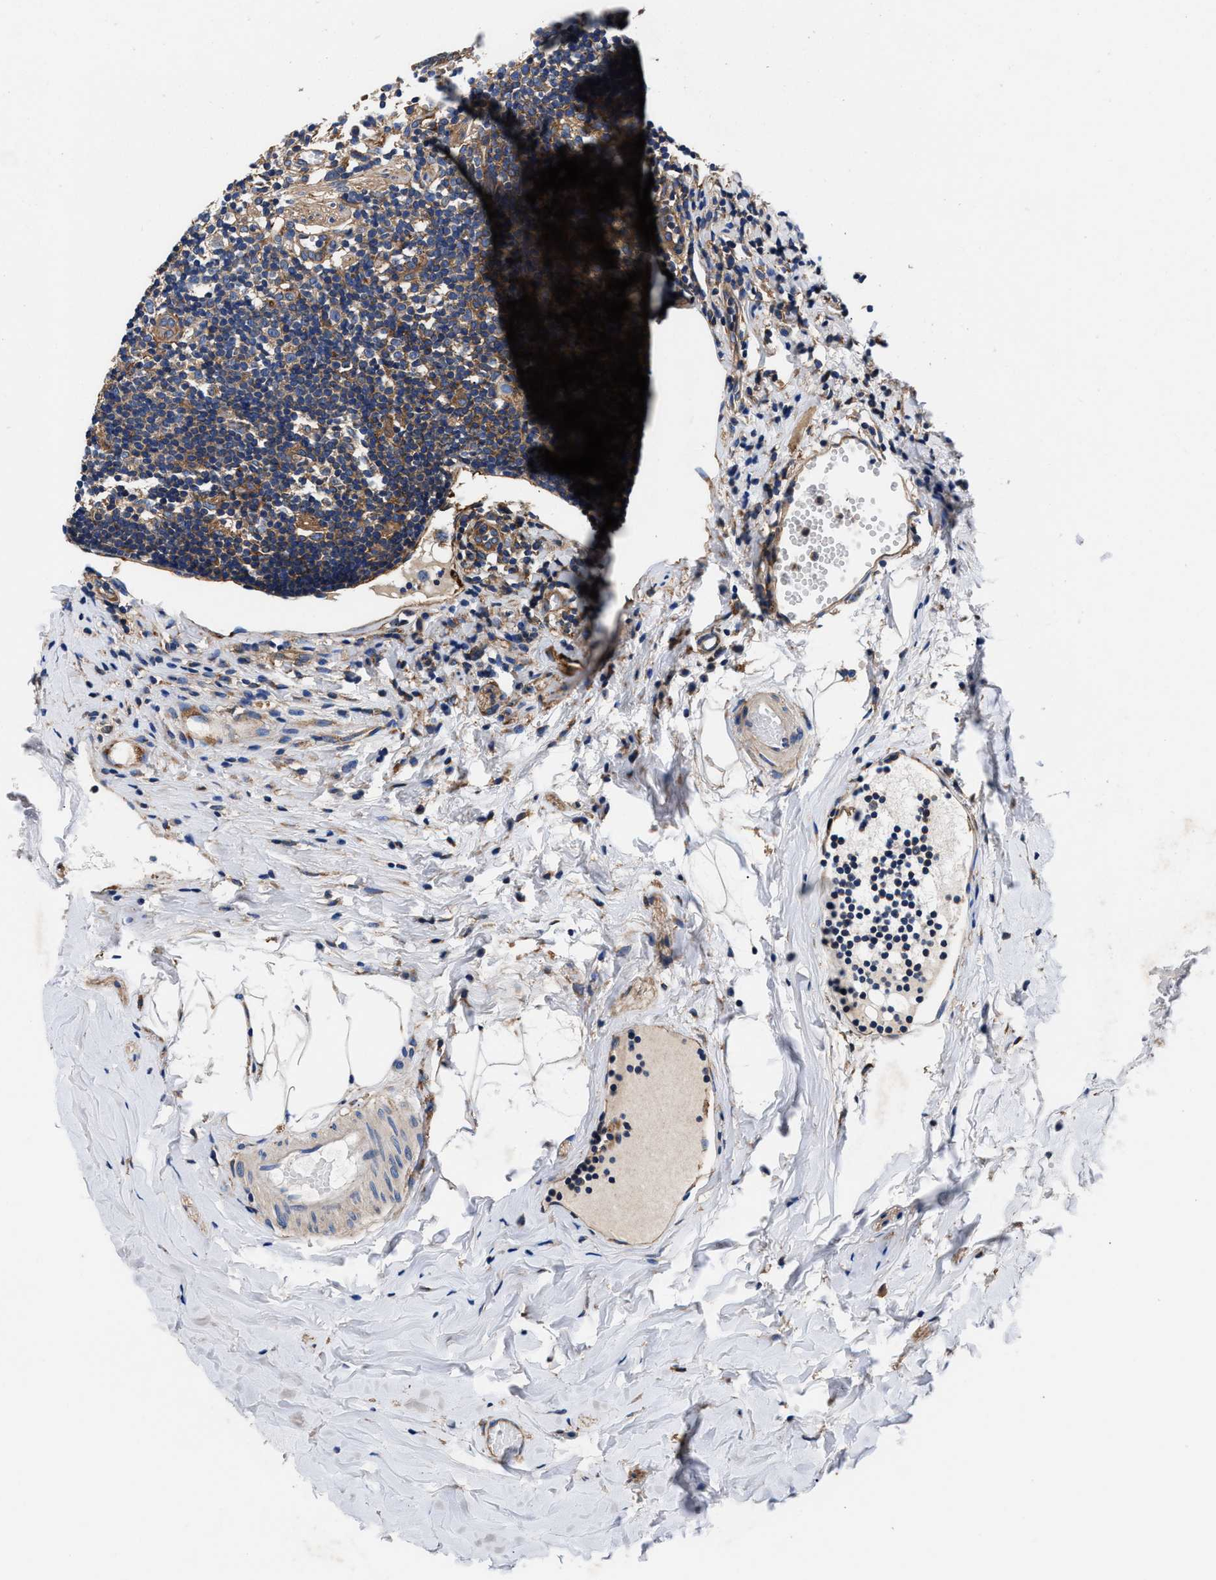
{"staining": {"intensity": "moderate", "quantity": "25%-75%", "location": "cytoplasmic/membranous"}, "tissue": "appendix", "cell_type": "Glandular cells", "image_type": "normal", "snomed": [{"axis": "morphology", "description": "Normal tissue, NOS"}, {"axis": "topography", "description": "Appendix"}], "caption": "Appendix was stained to show a protein in brown. There is medium levels of moderate cytoplasmic/membranous expression in approximately 25%-75% of glandular cells. (DAB (3,3'-diaminobenzidine) IHC with brightfield microscopy, high magnification).", "gene": "SH3GL1", "patient": {"sex": "female", "age": 20}}